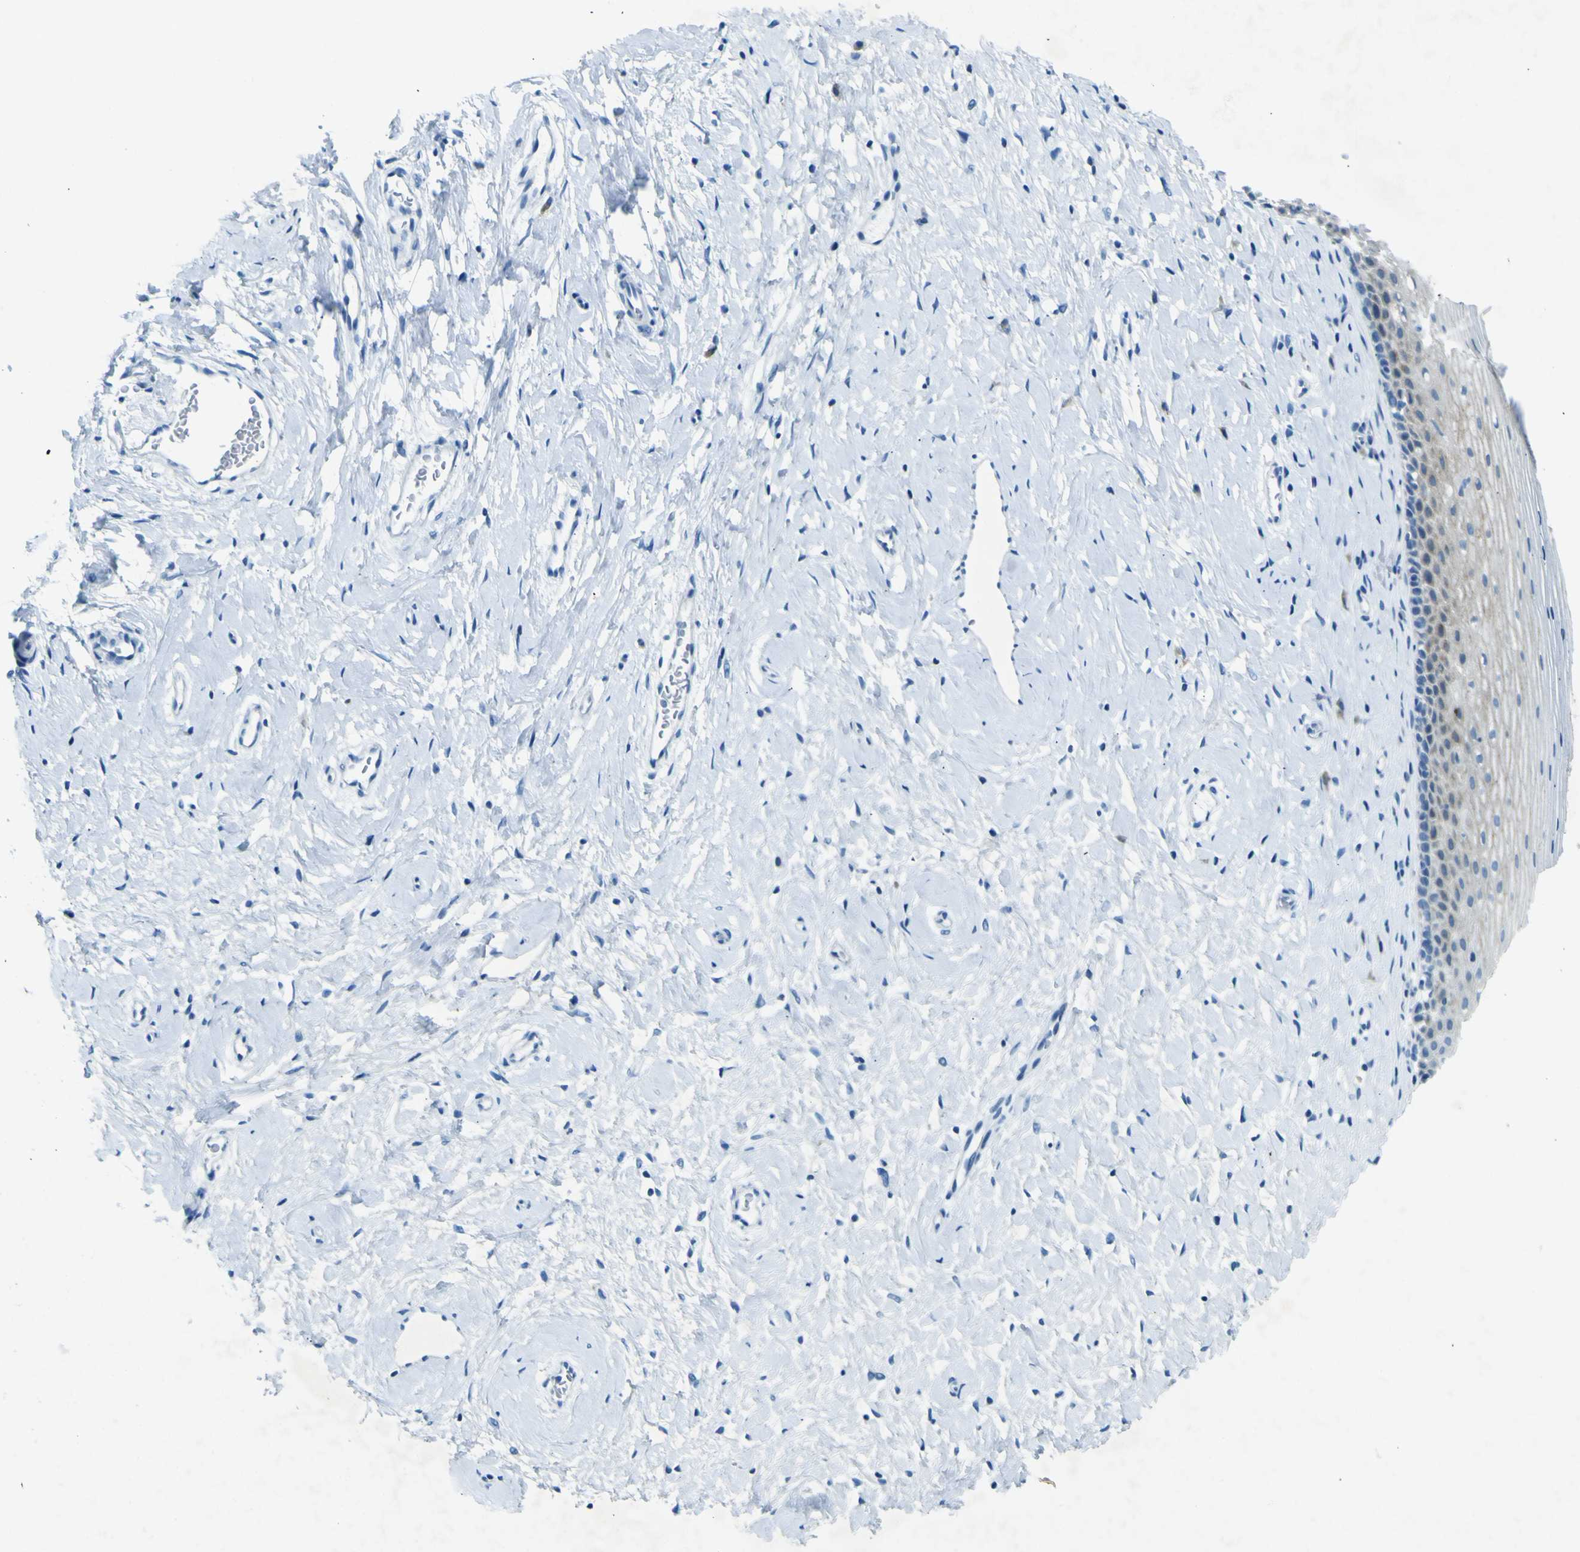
{"staining": {"intensity": "moderate", "quantity": ">75%", "location": "cytoplasmic/membranous"}, "tissue": "cervix", "cell_type": "Glandular cells", "image_type": "normal", "snomed": [{"axis": "morphology", "description": "Normal tissue, NOS"}, {"axis": "topography", "description": "Cervix"}], "caption": "DAB (3,3'-diaminobenzidine) immunohistochemical staining of unremarkable human cervix reveals moderate cytoplasmic/membranous protein positivity in about >75% of glandular cells.", "gene": "SORCS1", "patient": {"sex": "female", "age": 39}}